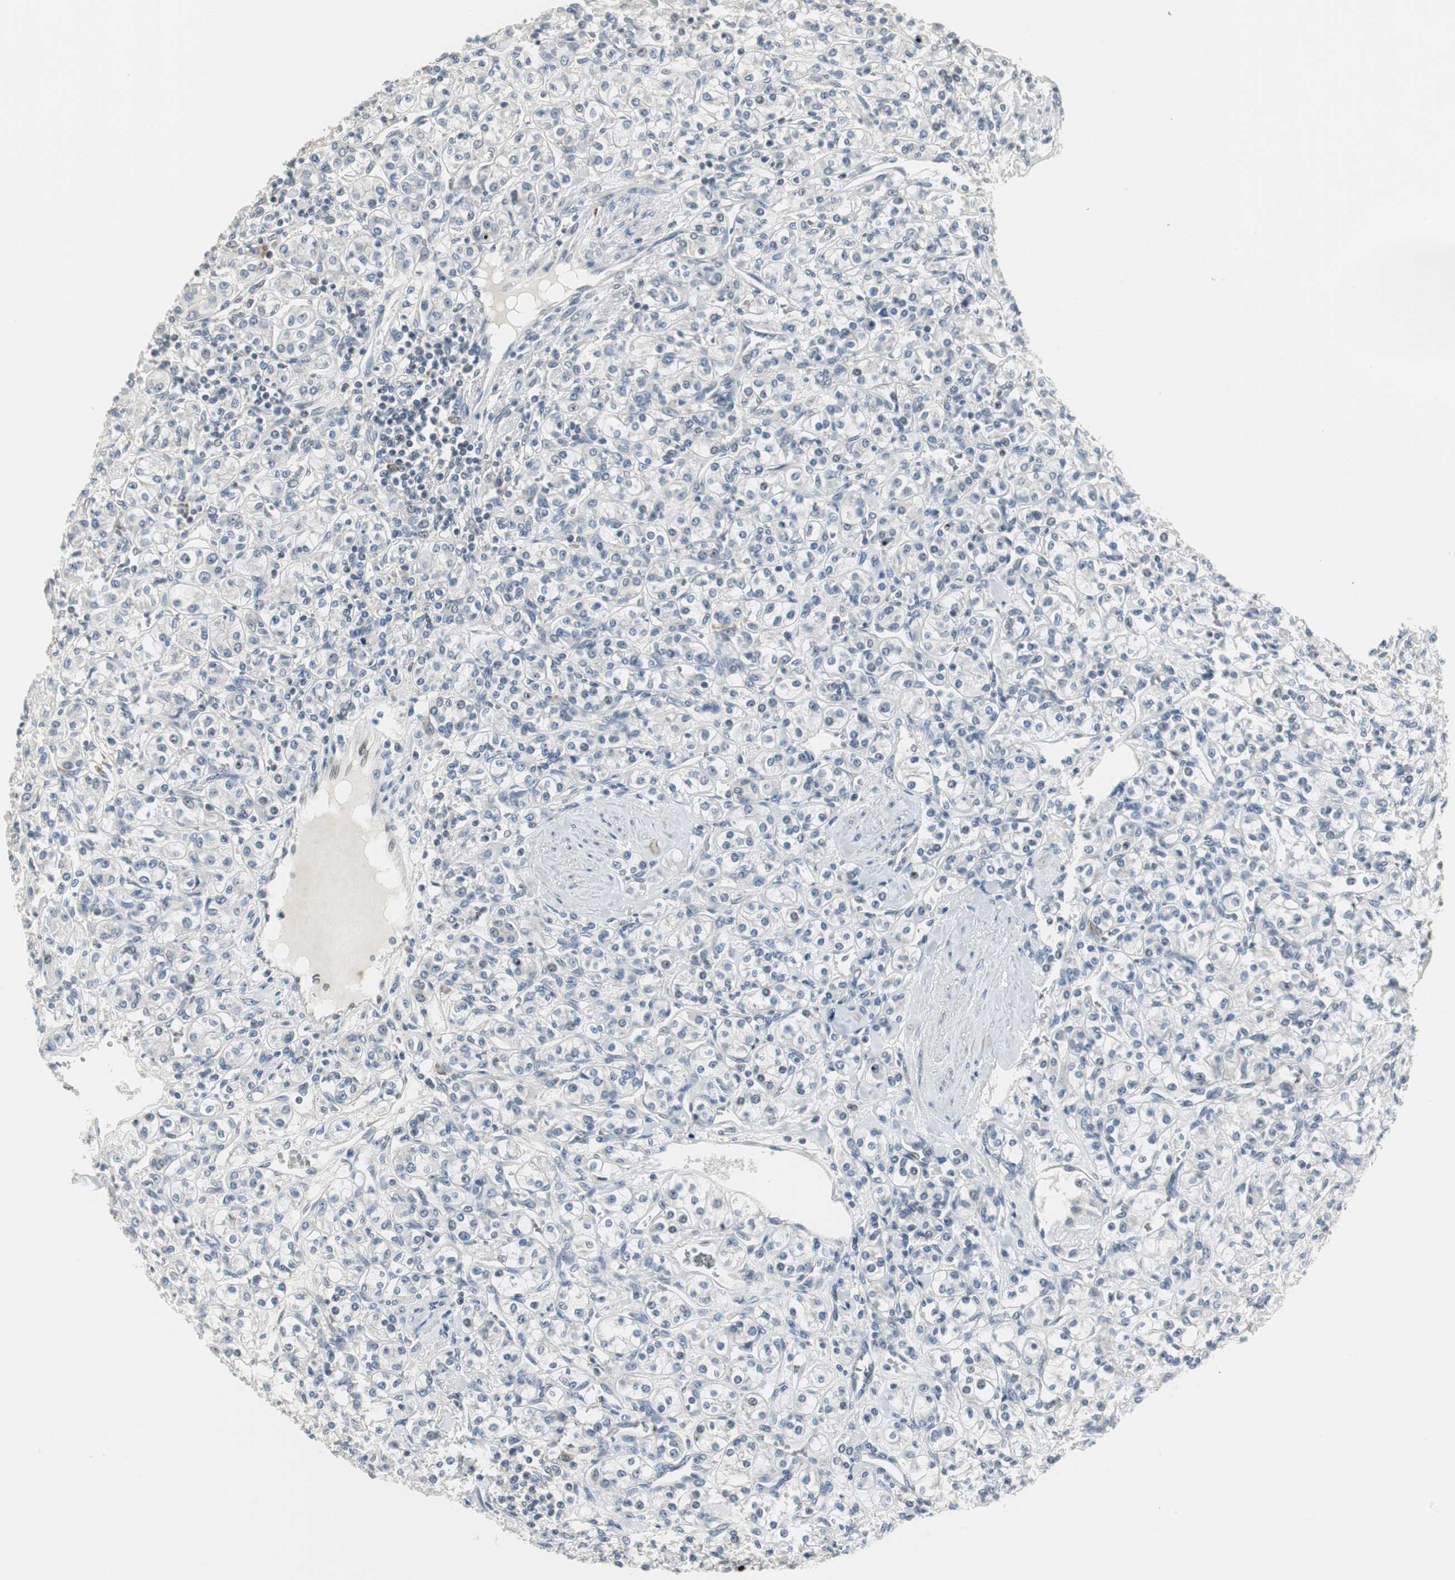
{"staining": {"intensity": "negative", "quantity": "none", "location": "none"}, "tissue": "renal cancer", "cell_type": "Tumor cells", "image_type": "cancer", "snomed": [{"axis": "morphology", "description": "Adenocarcinoma, NOS"}, {"axis": "topography", "description": "Kidney"}], "caption": "There is no significant expression in tumor cells of renal cancer.", "gene": "CCT5", "patient": {"sex": "male", "age": 77}}